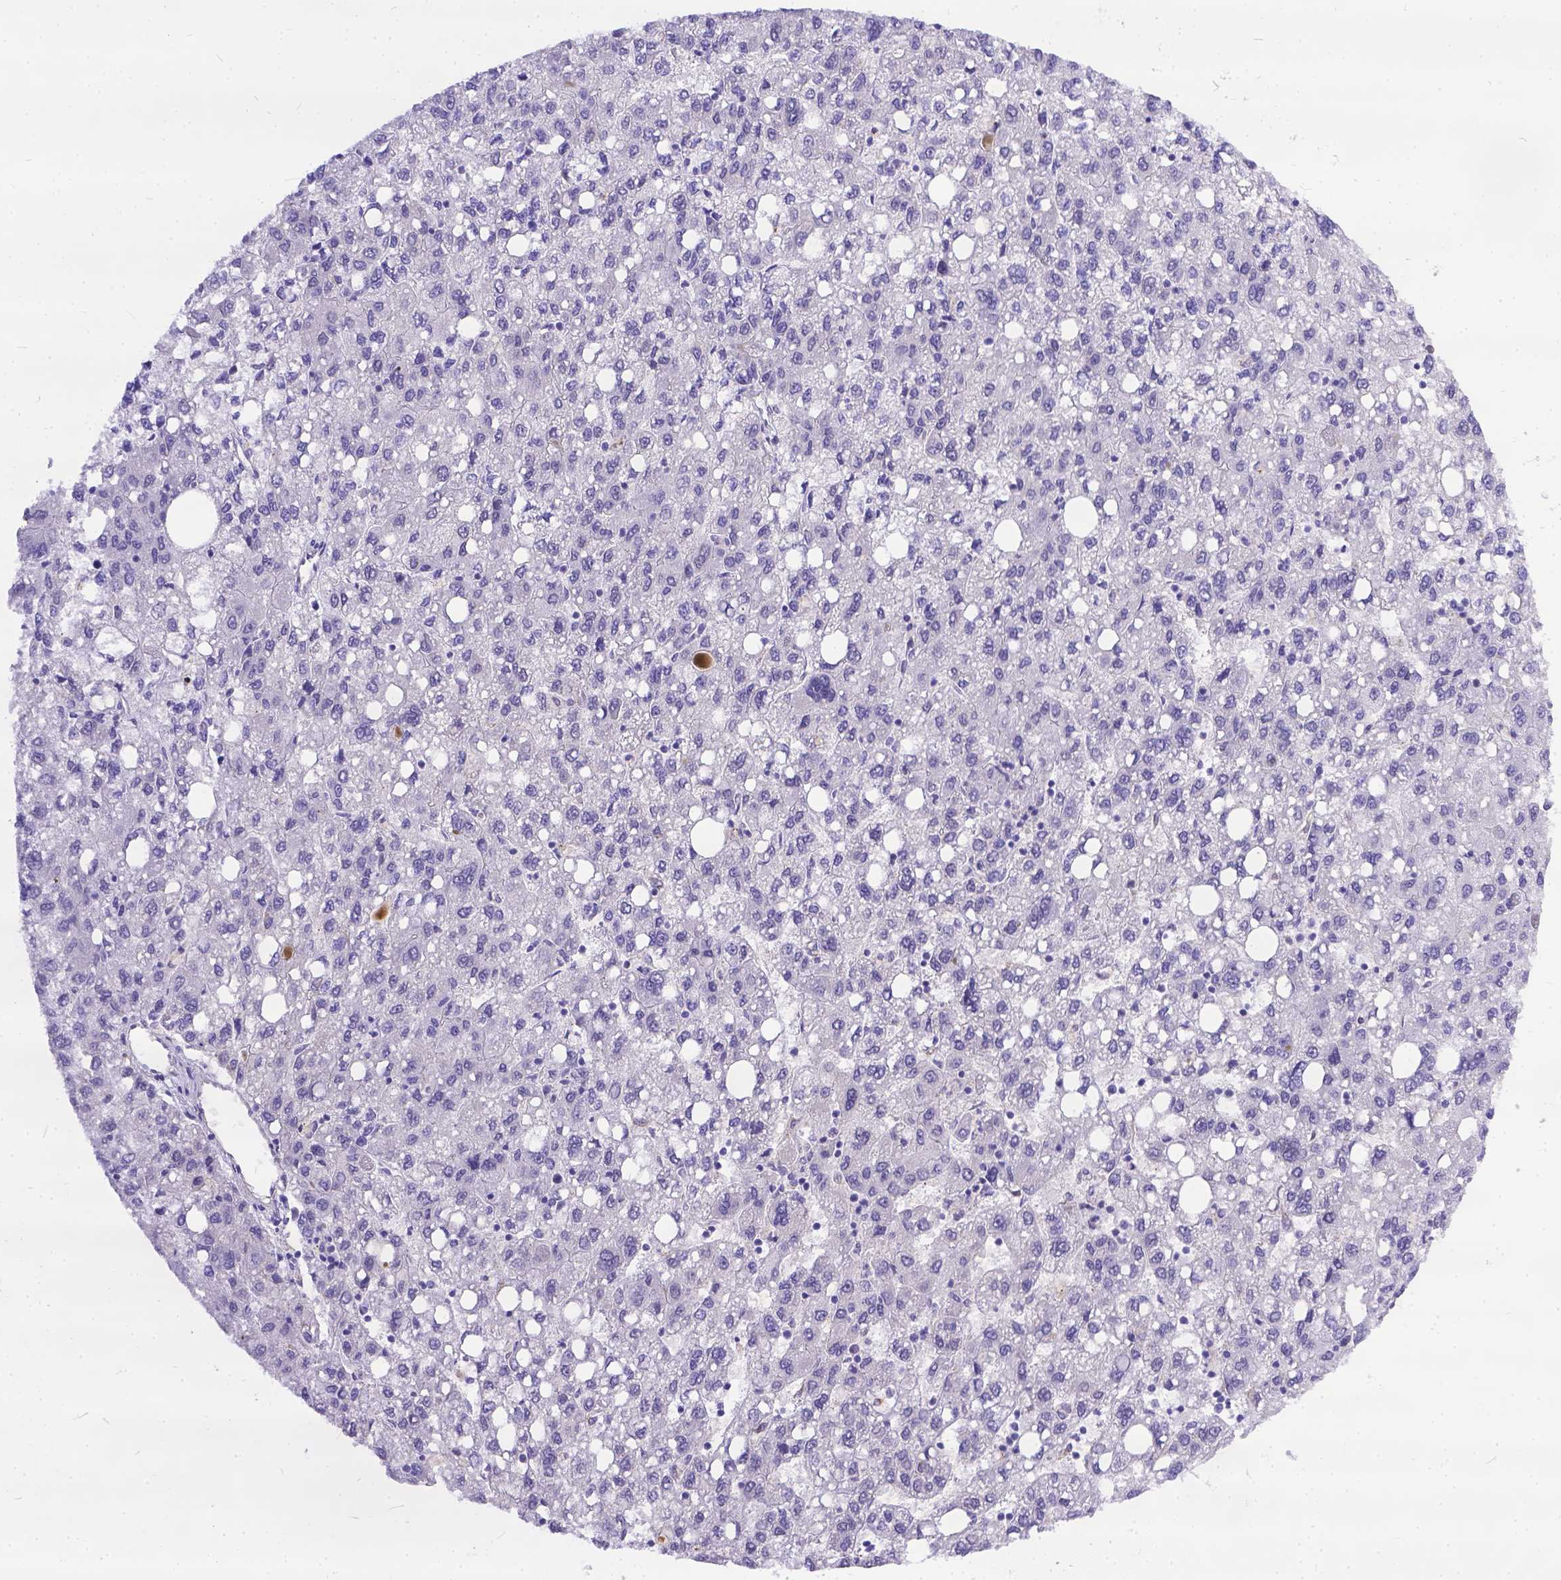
{"staining": {"intensity": "negative", "quantity": "none", "location": "none"}, "tissue": "liver cancer", "cell_type": "Tumor cells", "image_type": "cancer", "snomed": [{"axis": "morphology", "description": "Carcinoma, Hepatocellular, NOS"}, {"axis": "topography", "description": "Liver"}], "caption": "Tumor cells show no significant positivity in liver cancer. Brightfield microscopy of immunohistochemistry (IHC) stained with DAB (brown) and hematoxylin (blue), captured at high magnification.", "gene": "DLEC1", "patient": {"sex": "female", "age": 82}}